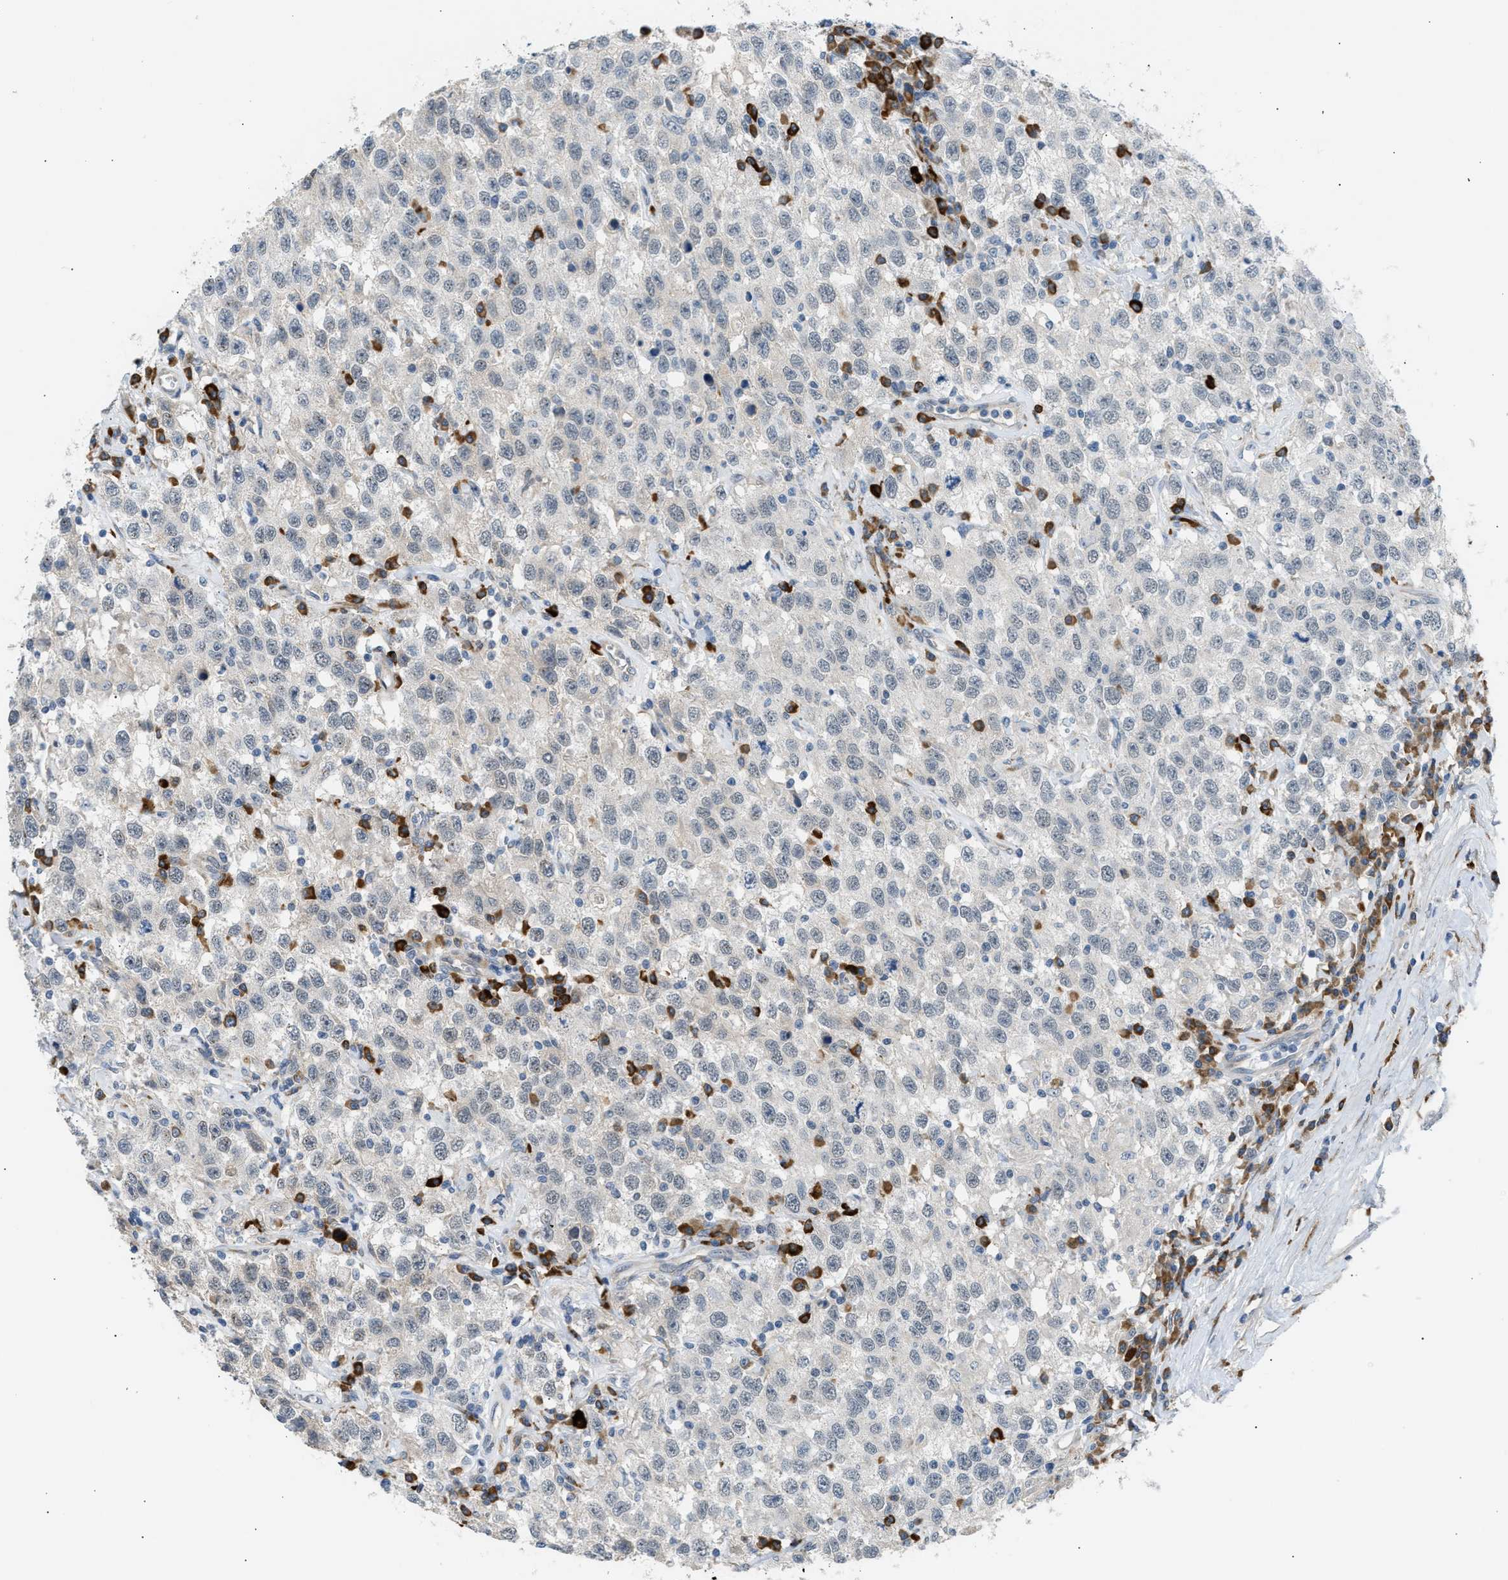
{"staining": {"intensity": "negative", "quantity": "none", "location": "none"}, "tissue": "testis cancer", "cell_type": "Tumor cells", "image_type": "cancer", "snomed": [{"axis": "morphology", "description": "Seminoma, NOS"}, {"axis": "topography", "description": "Testis"}], "caption": "A histopathology image of testis seminoma stained for a protein demonstrates no brown staining in tumor cells. (DAB (3,3'-diaminobenzidine) IHC with hematoxylin counter stain).", "gene": "KCNC2", "patient": {"sex": "male", "age": 41}}